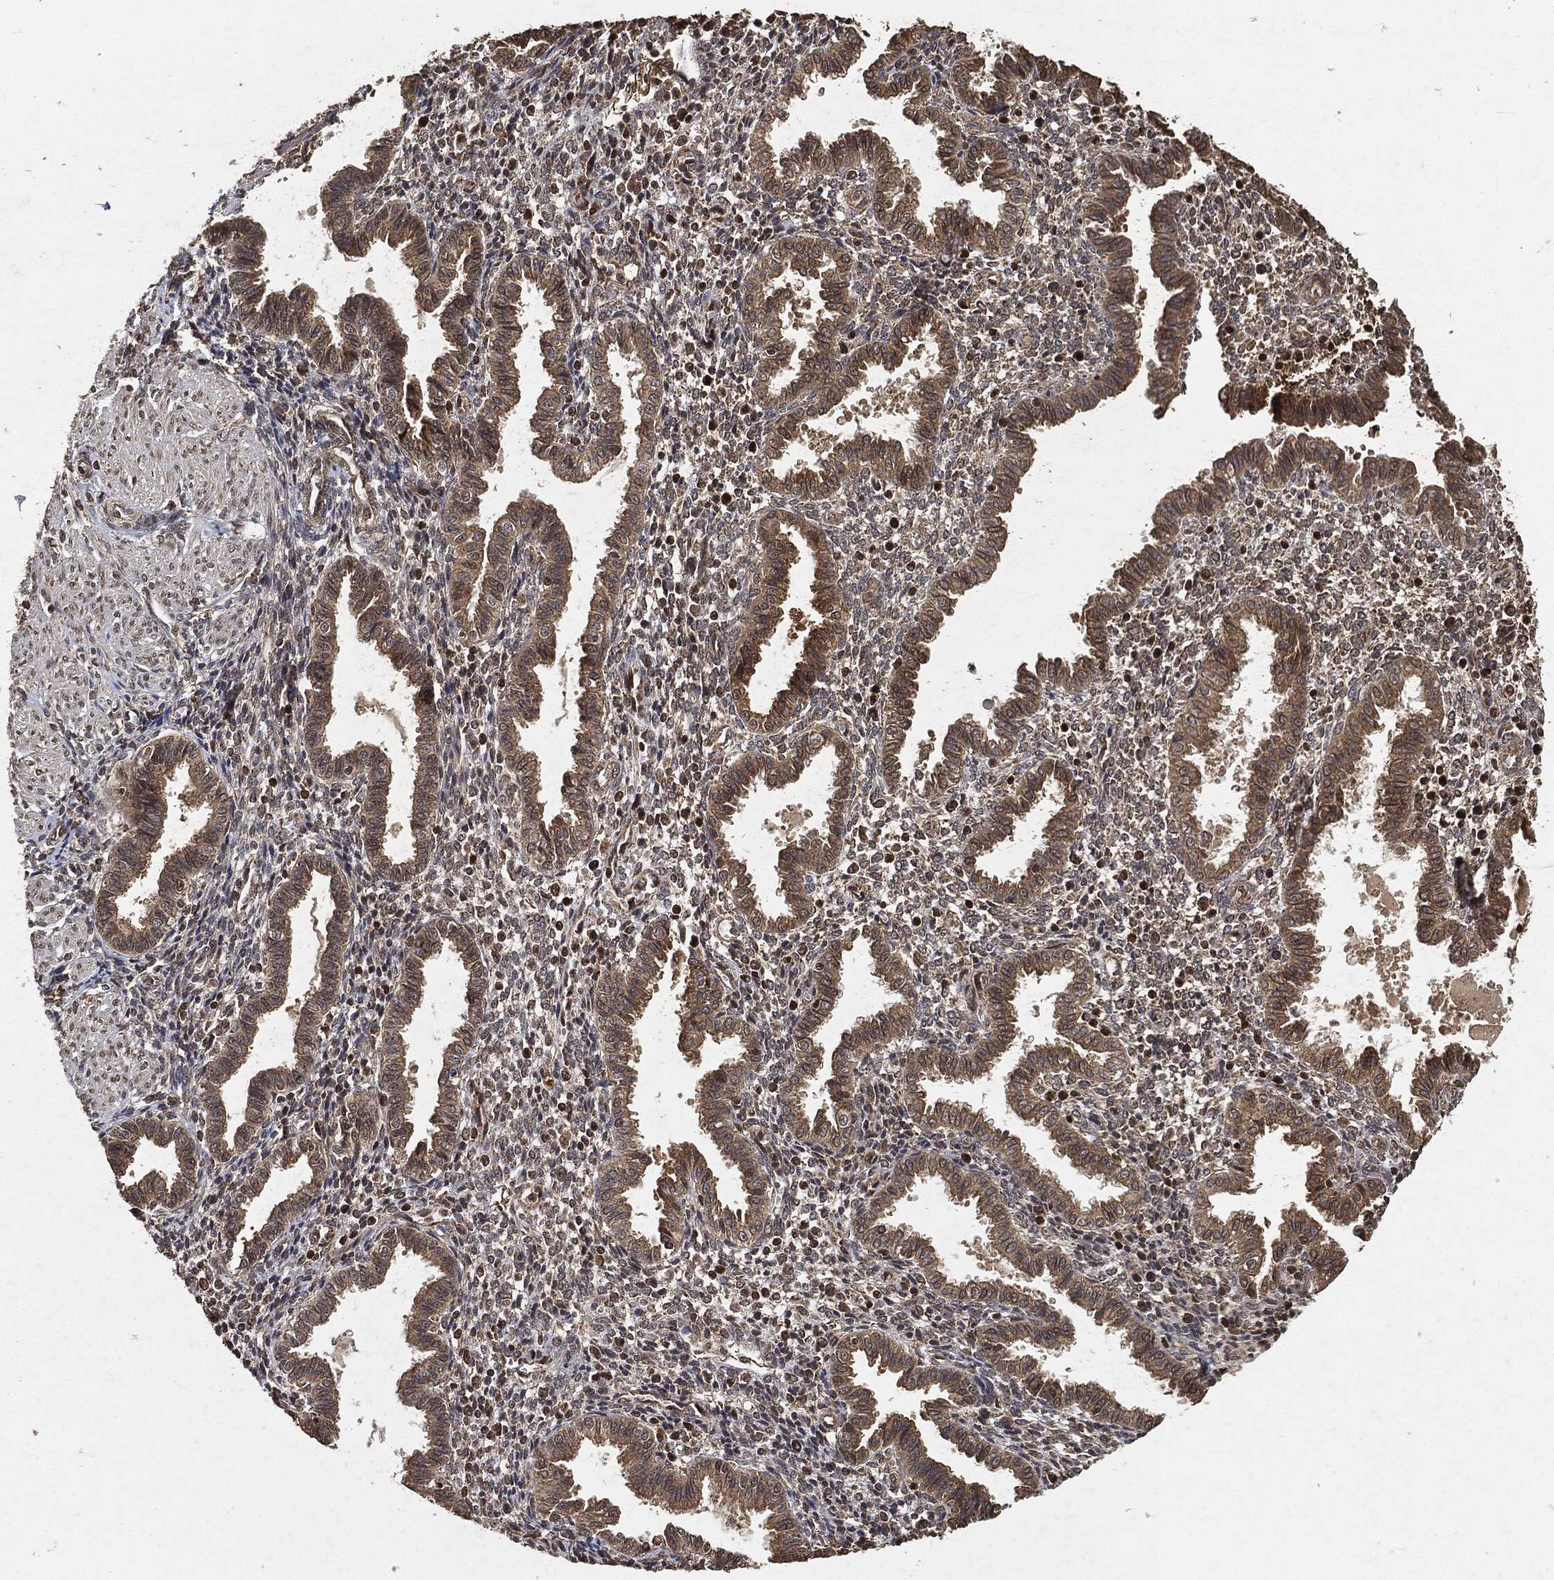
{"staining": {"intensity": "moderate", "quantity": "<25%", "location": "cytoplasmic/membranous"}, "tissue": "endometrium", "cell_type": "Cells in endometrial stroma", "image_type": "normal", "snomed": [{"axis": "morphology", "description": "Normal tissue, NOS"}, {"axis": "topography", "description": "Endometrium"}], "caption": "The immunohistochemical stain labels moderate cytoplasmic/membranous positivity in cells in endometrial stroma of normal endometrium. (DAB (3,3'-diaminobenzidine) IHC, brown staining for protein, blue staining for nuclei).", "gene": "ZNF226", "patient": {"sex": "female", "age": 37}}